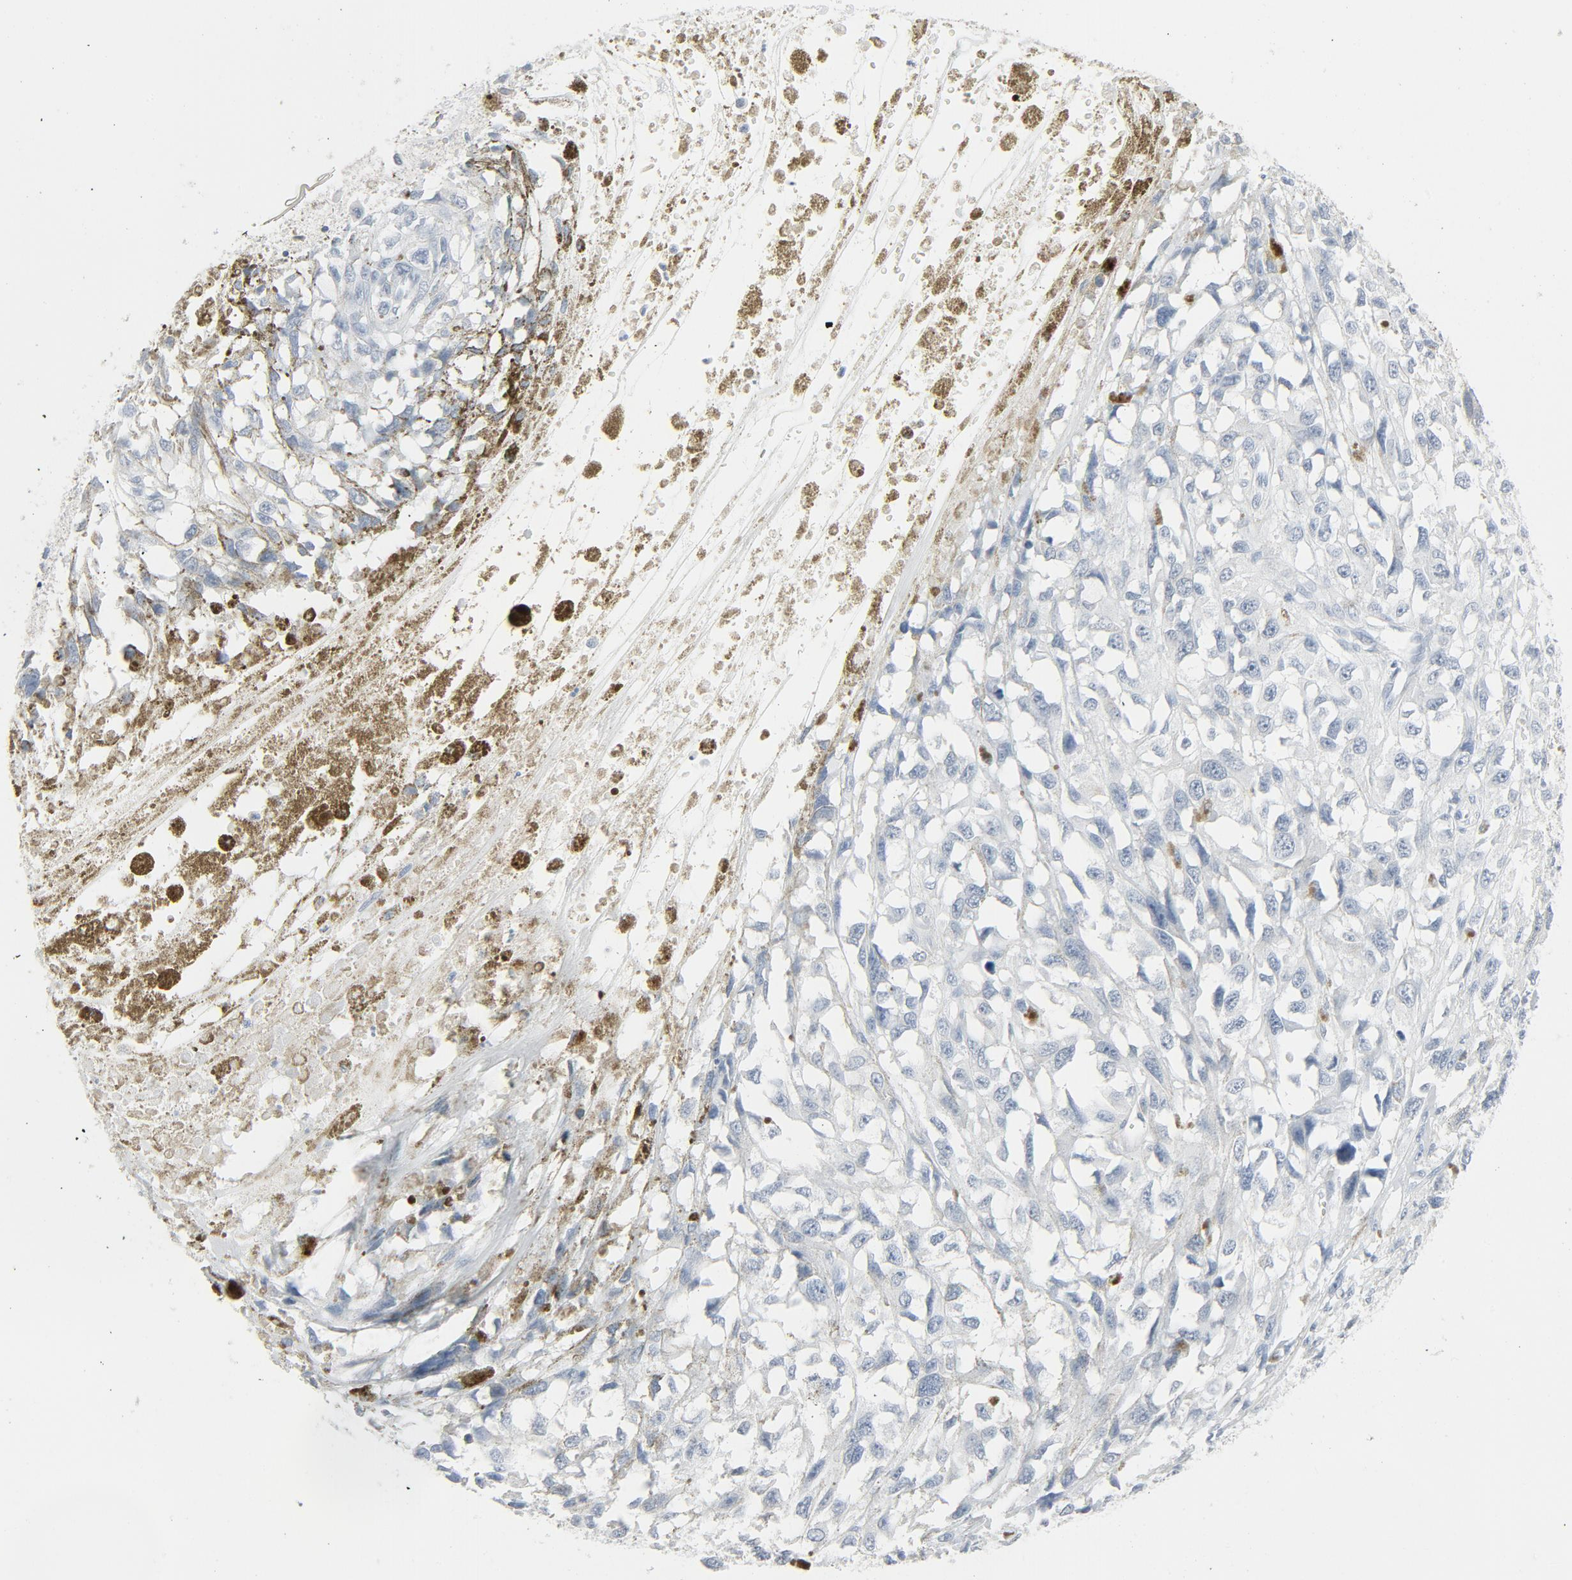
{"staining": {"intensity": "negative", "quantity": "none", "location": "none"}, "tissue": "melanoma", "cell_type": "Tumor cells", "image_type": "cancer", "snomed": [{"axis": "morphology", "description": "Malignant melanoma, Metastatic site"}, {"axis": "topography", "description": "Lymph node"}], "caption": "Image shows no significant protein expression in tumor cells of melanoma. The staining is performed using DAB brown chromogen with nuclei counter-stained in using hematoxylin.", "gene": "FGFR3", "patient": {"sex": "male", "age": 59}}